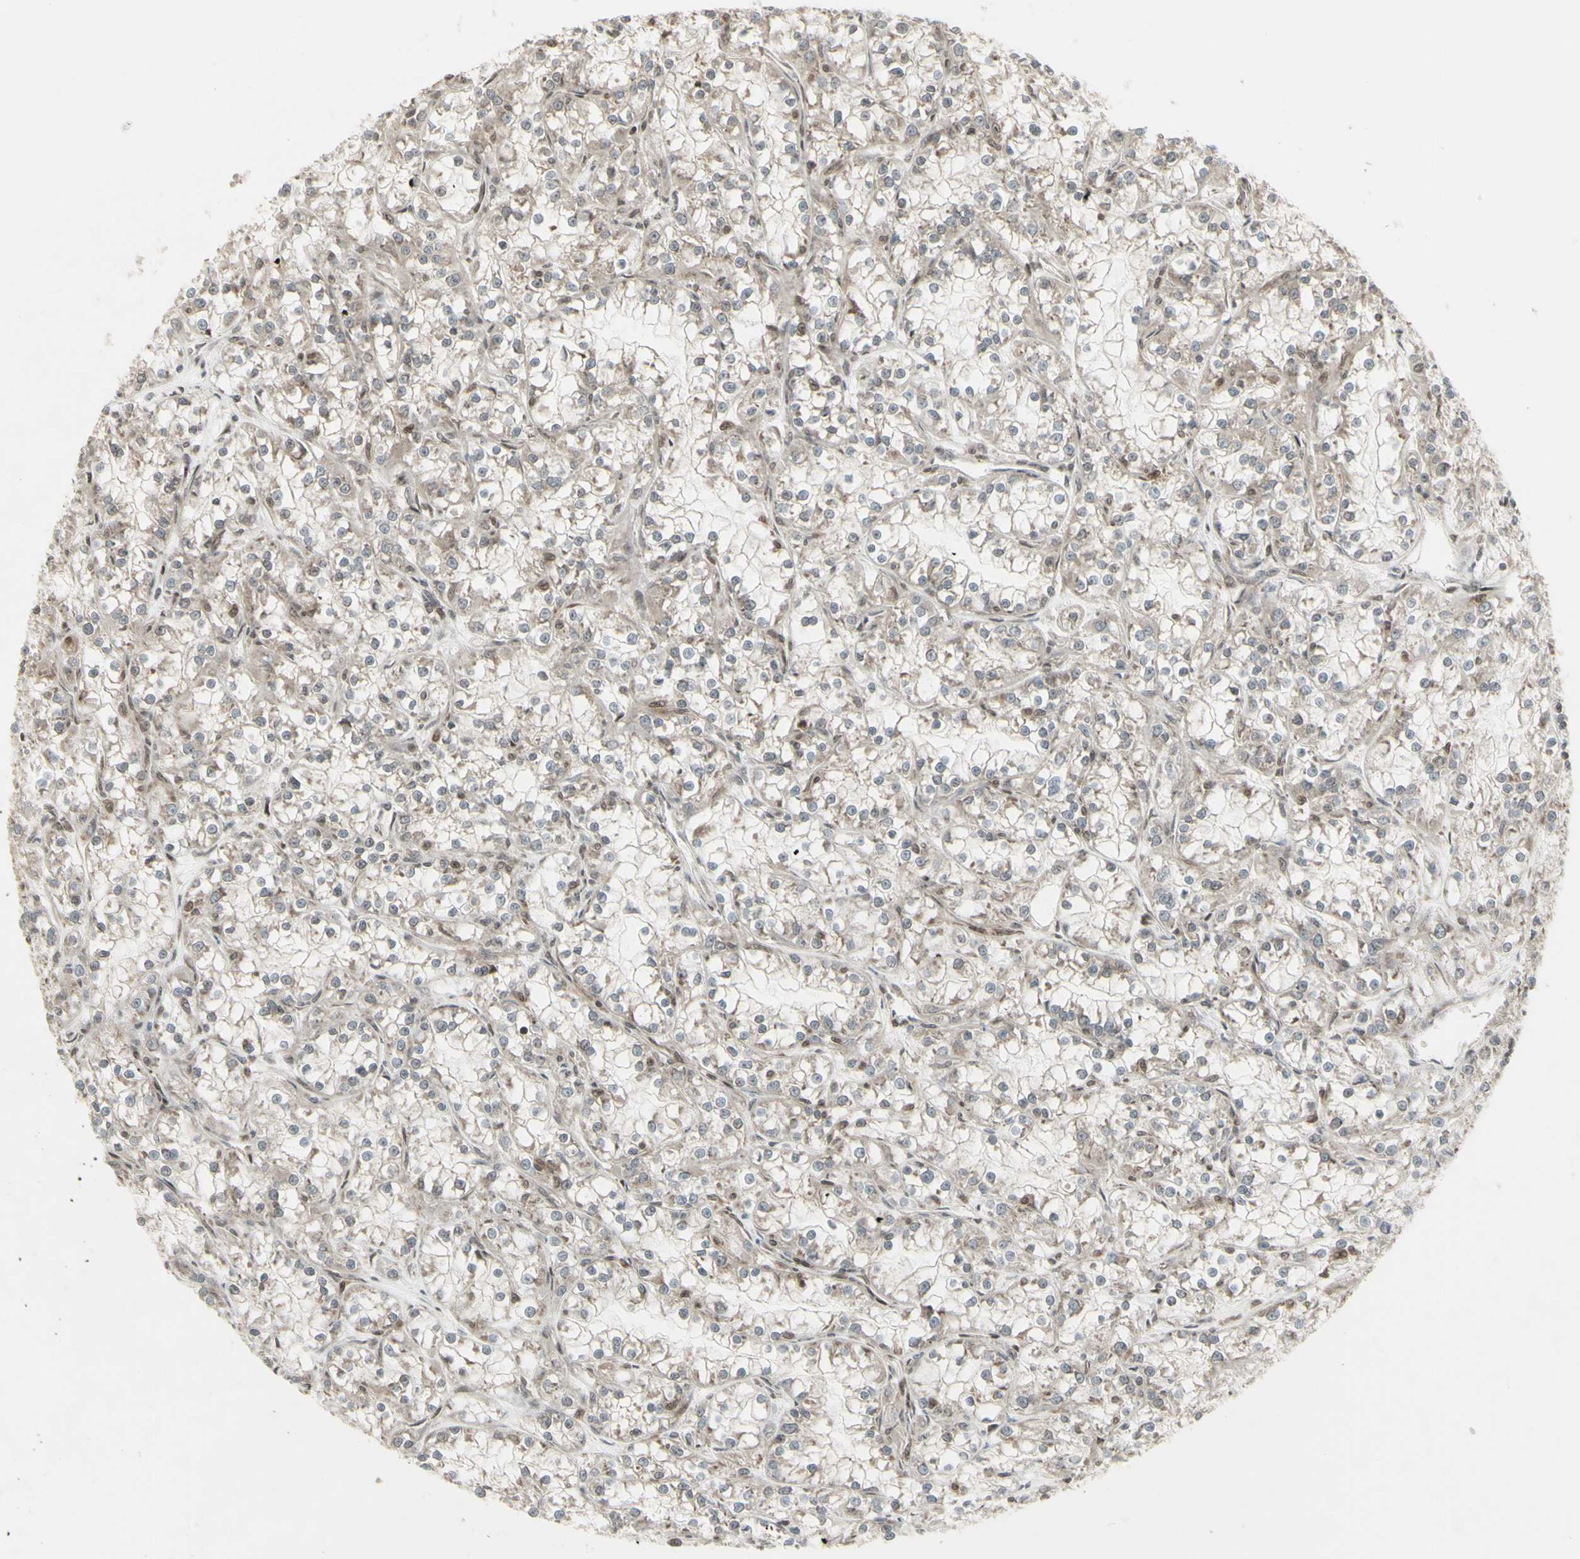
{"staining": {"intensity": "weak", "quantity": ">75%", "location": "cytoplasmic/membranous"}, "tissue": "renal cancer", "cell_type": "Tumor cells", "image_type": "cancer", "snomed": [{"axis": "morphology", "description": "Adenocarcinoma, NOS"}, {"axis": "topography", "description": "Kidney"}], "caption": "A high-resolution micrograph shows immunohistochemistry staining of renal cancer, which displays weak cytoplasmic/membranous staining in approximately >75% of tumor cells. (Stains: DAB (3,3'-diaminobenzidine) in brown, nuclei in blue, Microscopy: brightfield microscopy at high magnification).", "gene": "CBX1", "patient": {"sex": "female", "age": 52}}